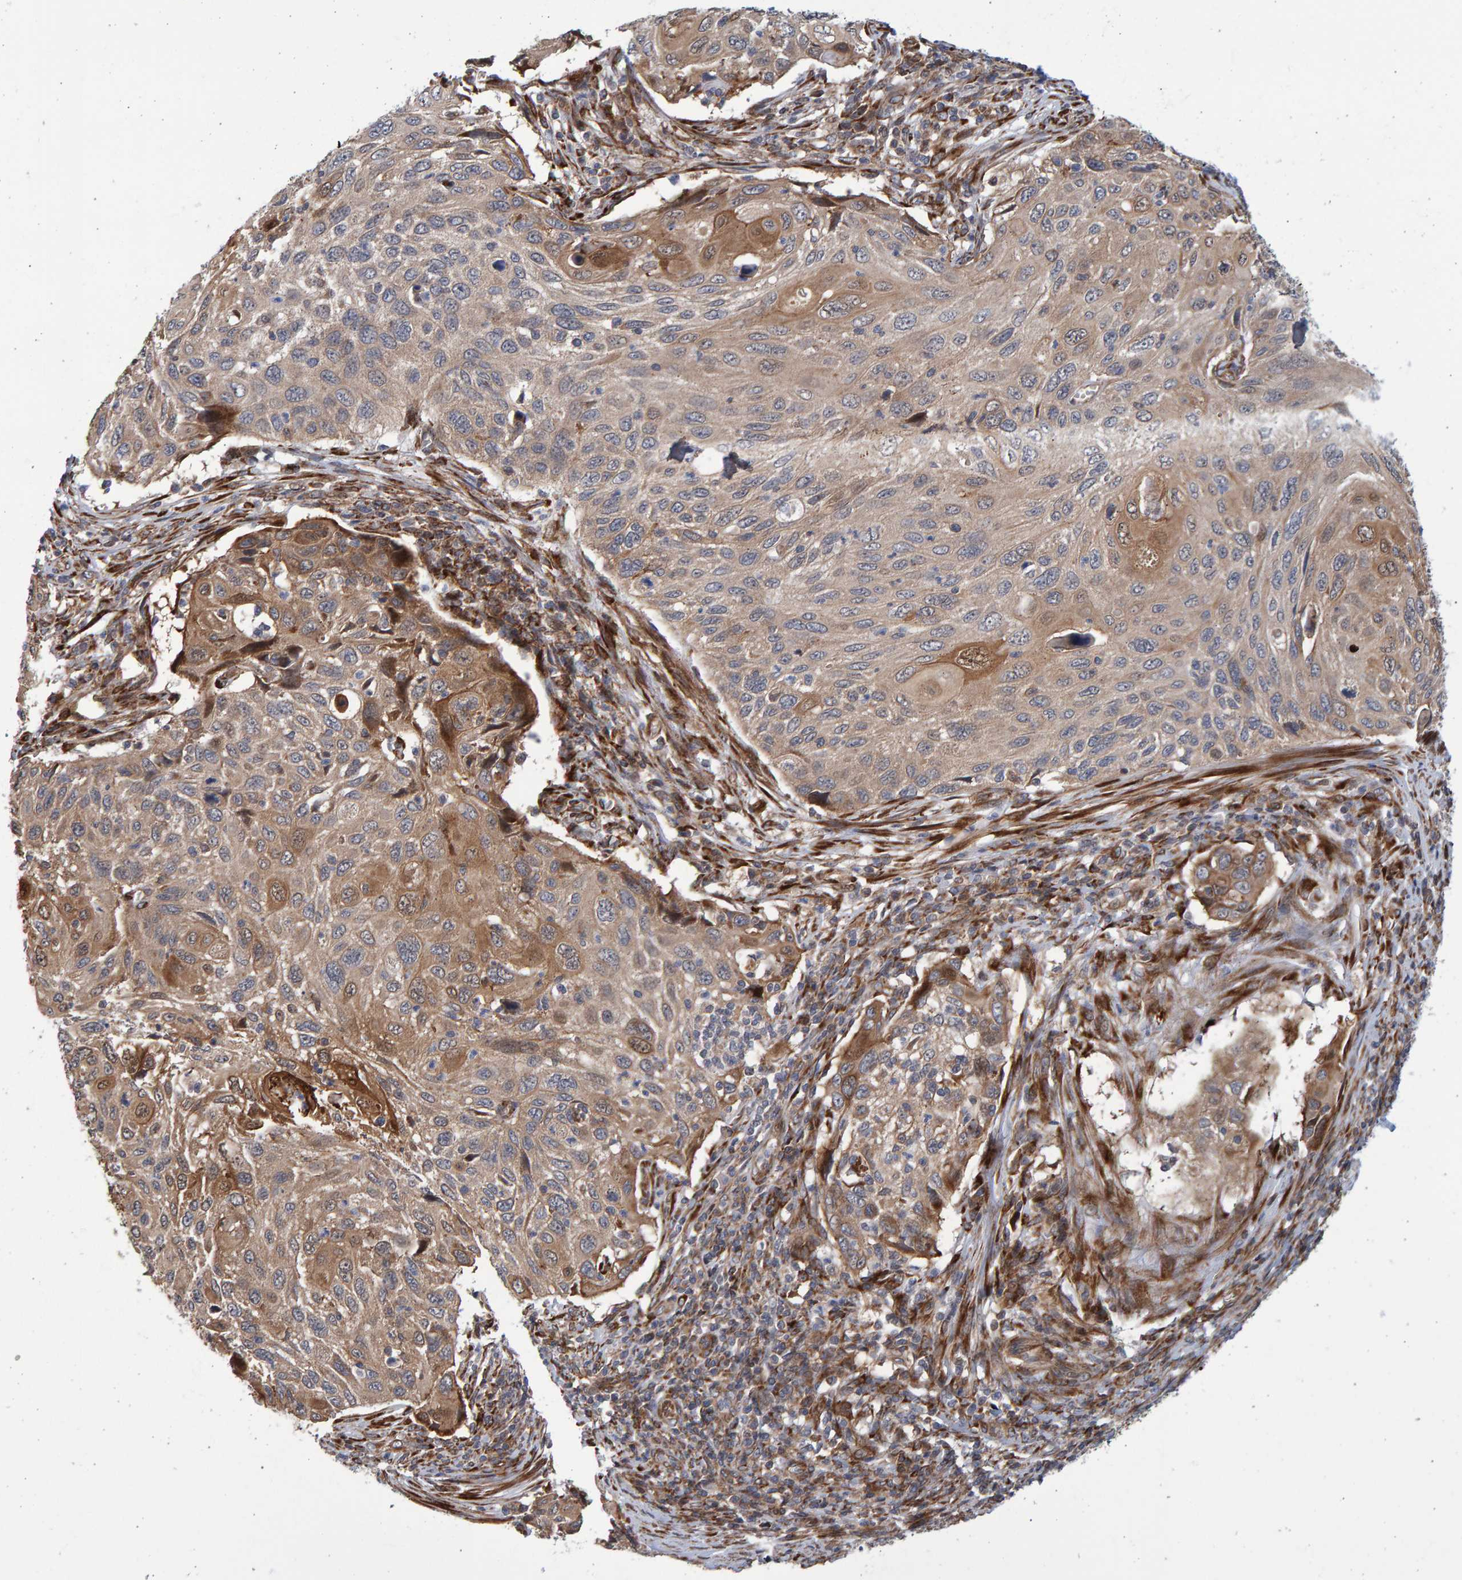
{"staining": {"intensity": "moderate", "quantity": ">75%", "location": "cytoplasmic/membranous"}, "tissue": "cervical cancer", "cell_type": "Tumor cells", "image_type": "cancer", "snomed": [{"axis": "morphology", "description": "Squamous cell carcinoma, NOS"}, {"axis": "topography", "description": "Cervix"}], "caption": "A micrograph showing moderate cytoplasmic/membranous staining in about >75% of tumor cells in cervical cancer, as visualized by brown immunohistochemical staining.", "gene": "LRBA", "patient": {"sex": "female", "age": 70}}